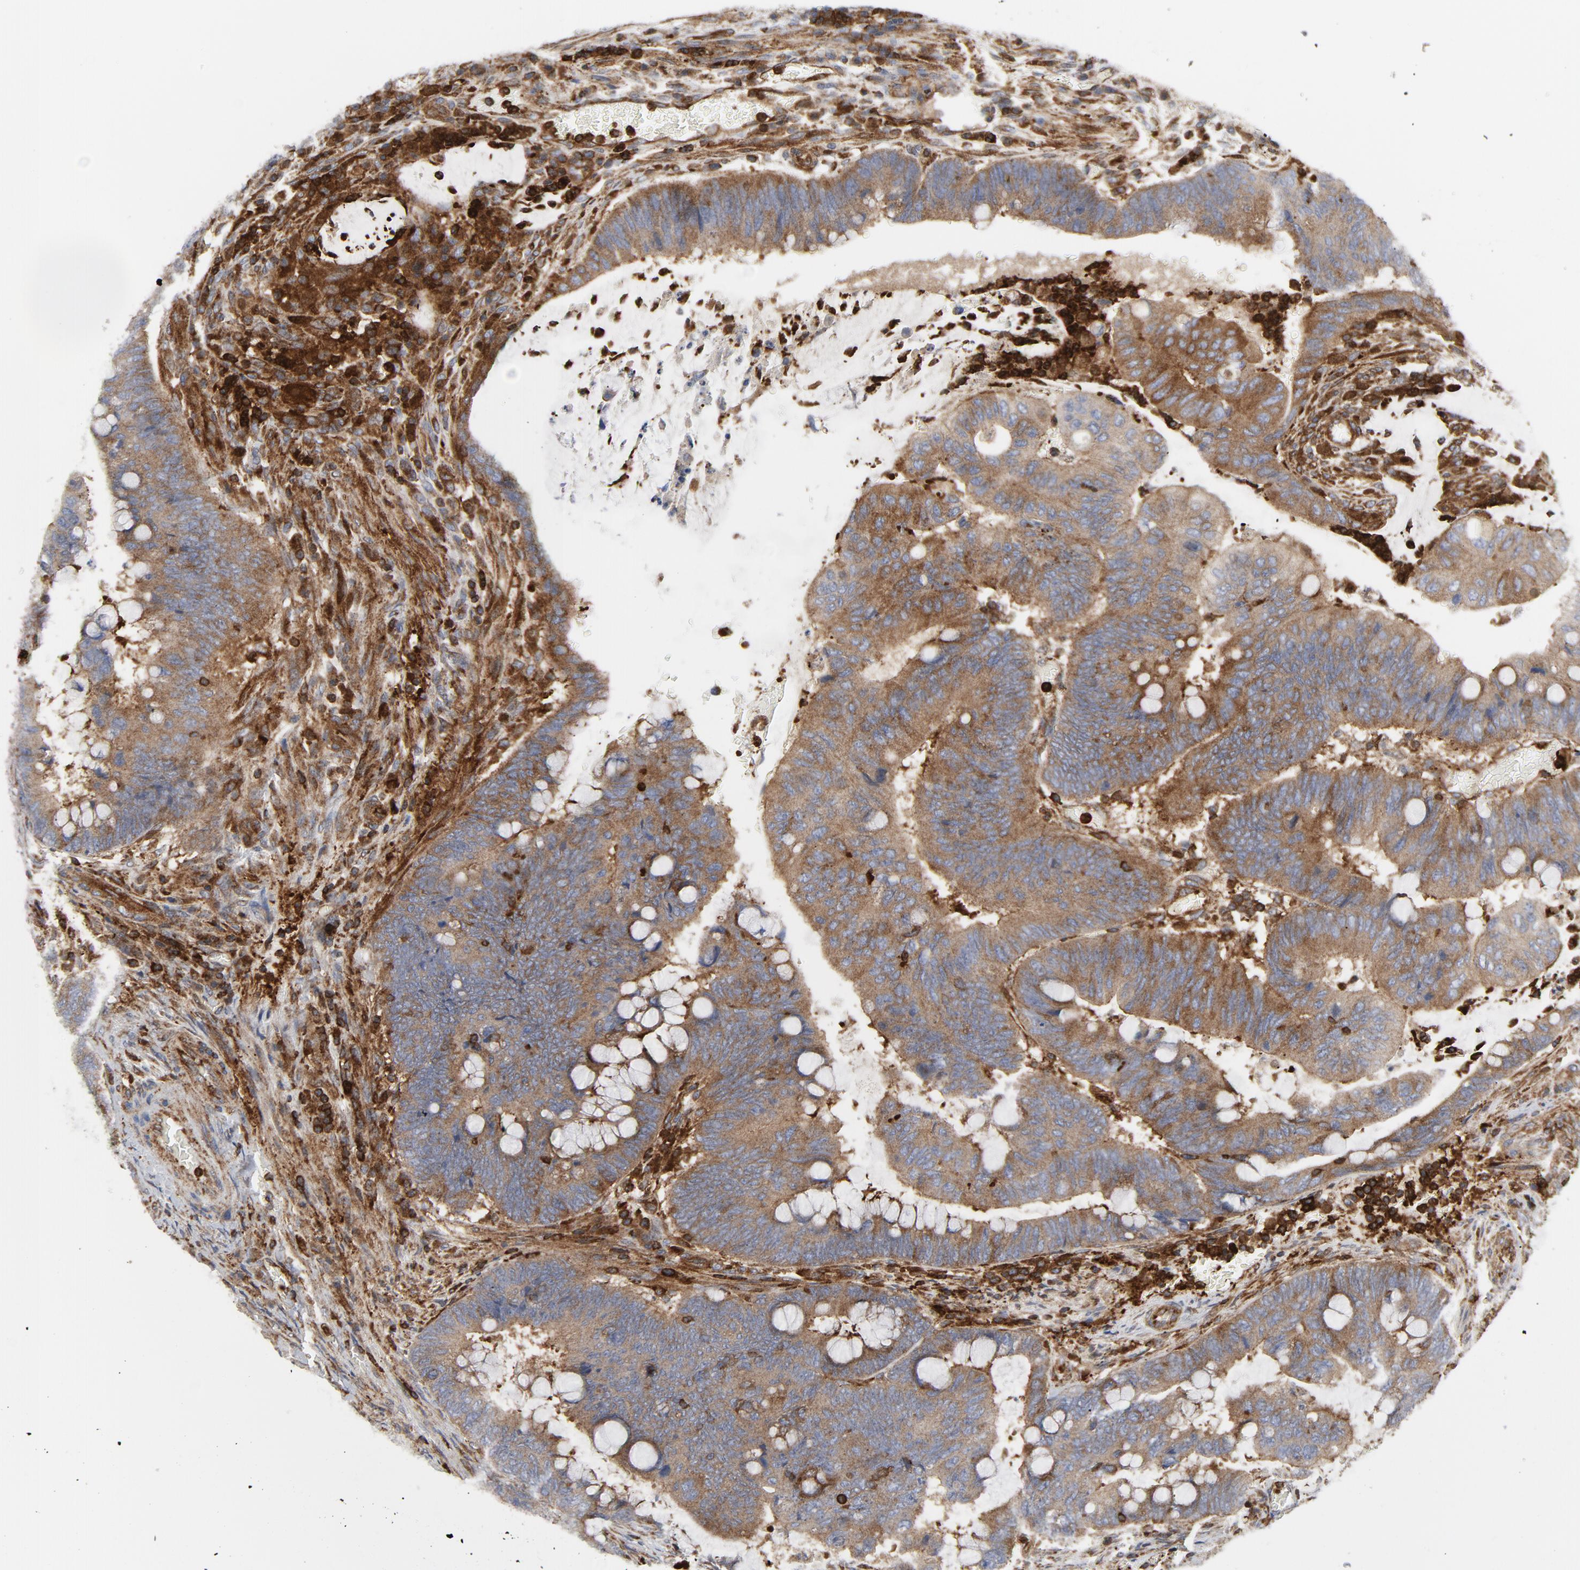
{"staining": {"intensity": "moderate", "quantity": ">75%", "location": "cytoplasmic/membranous"}, "tissue": "colorectal cancer", "cell_type": "Tumor cells", "image_type": "cancer", "snomed": [{"axis": "morphology", "description": "Normal tissue, NOS"}, {"axis": "morphology", "description": "Adenocarcinoma, NOS"}, {"axis": "topography", "description": "Rectum"}], "caption": "Brown immunohistochemical staining in colorectal cancer reveals moderate cytoplasmic/membranous positivity in about >75% of tumor cells.", "gene": "YES1", "patient": {"sex": "male", "age": 92}}